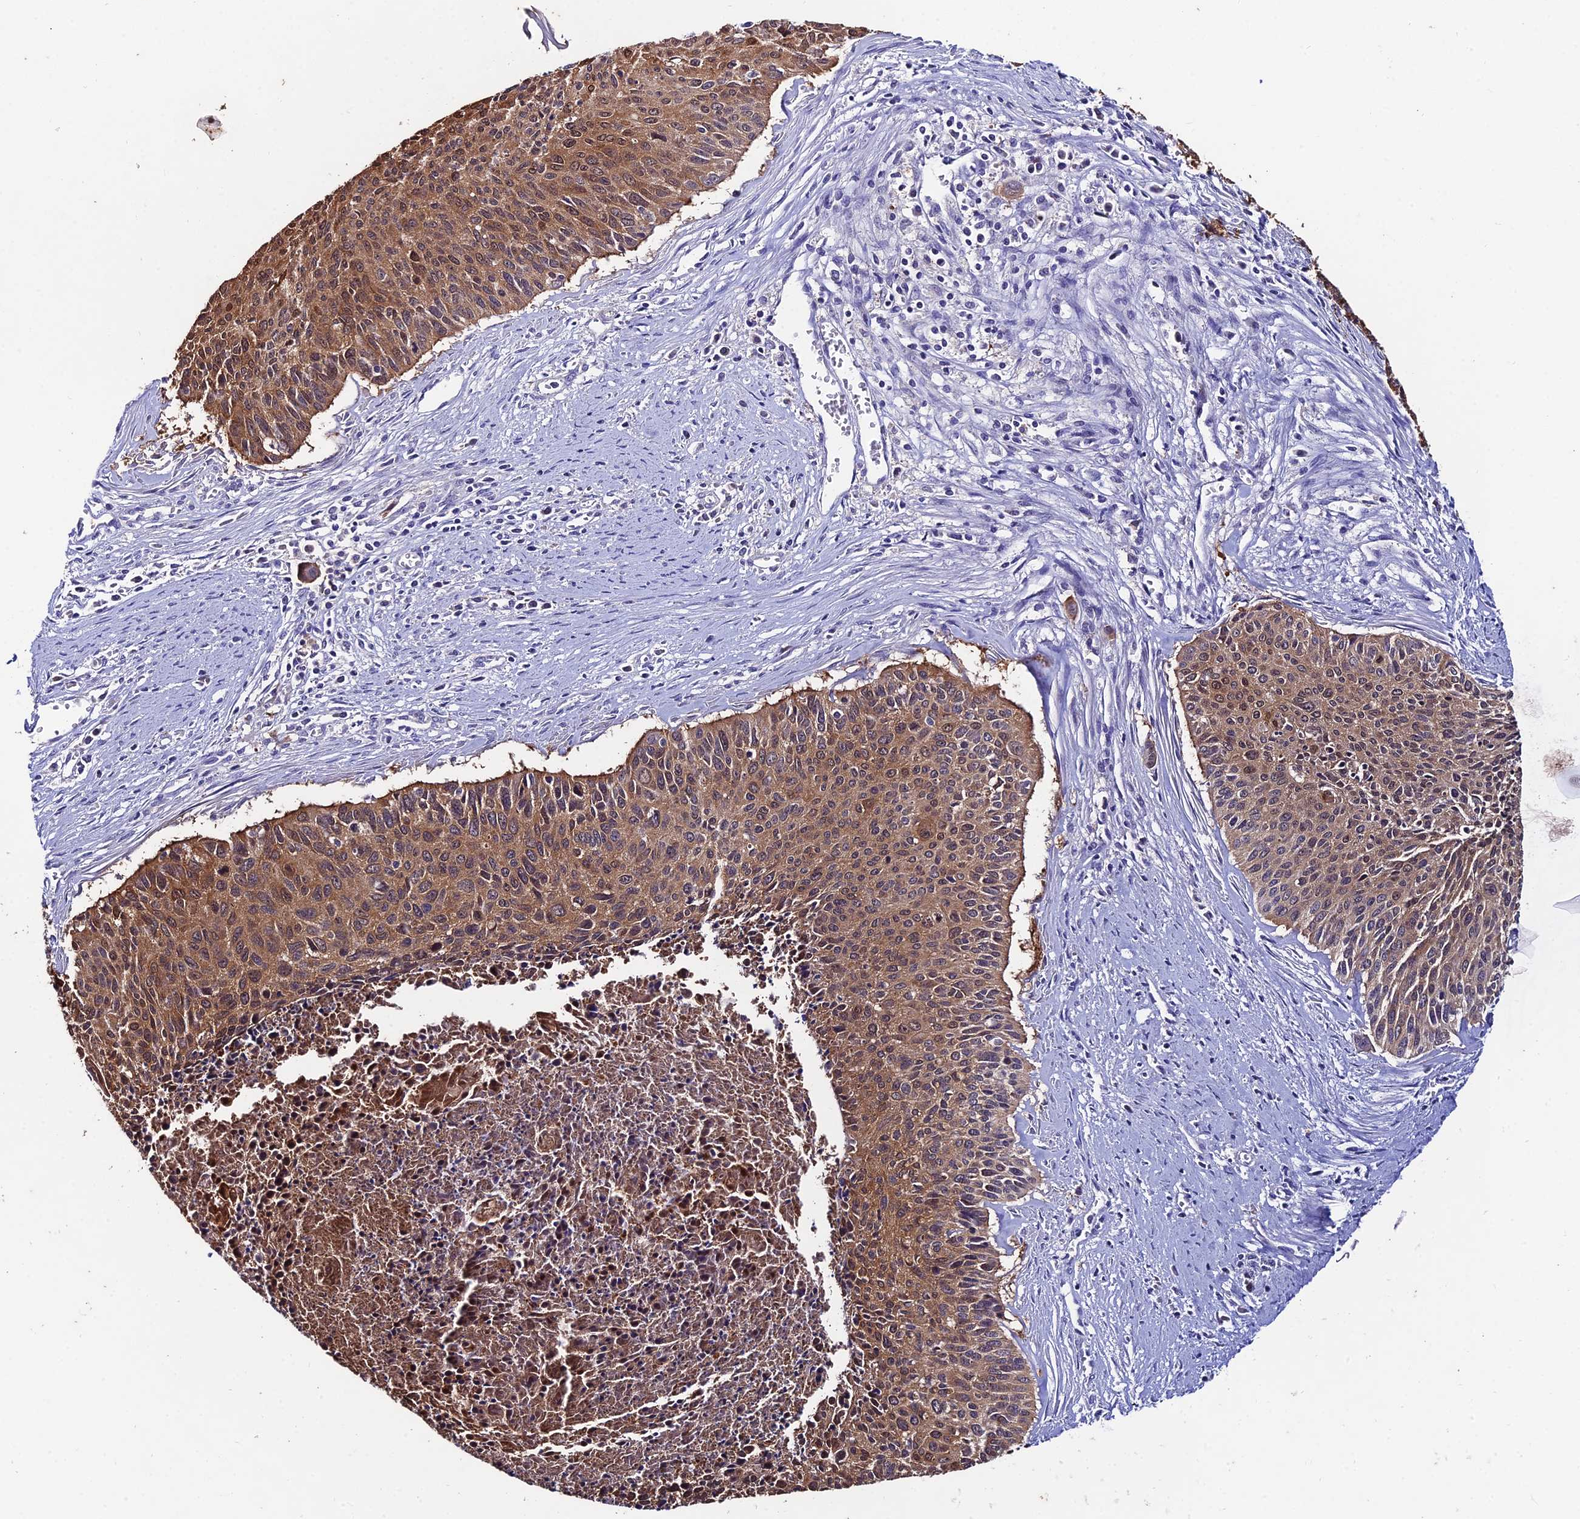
{"staining": {"intensity": "strong", "quantity": ">75%", "location": "cytoplasmic/membranous,nuclear"}, "tissue": "cervical cancer", "cell_type": "Tumor cells", "image_type": "cancer", "snomed": [{"axis": "morphology", "description": "Squamous cell carcinoma, NOS"}, {"axis": "topography", "description": "Cervix"}], "caption": "The immunohistochemical stain highlights strong cytoplasmic/membranous and nuclear staining in tumor cells of cervical cancer (squamous cell carcinoma) tissue. (DAB (3,3'-diaminobenzidine) IHC with brightfield microscopy, high magnification).", "gene": "LGALS7", "patient": {"sex": "female", "age": 55}}